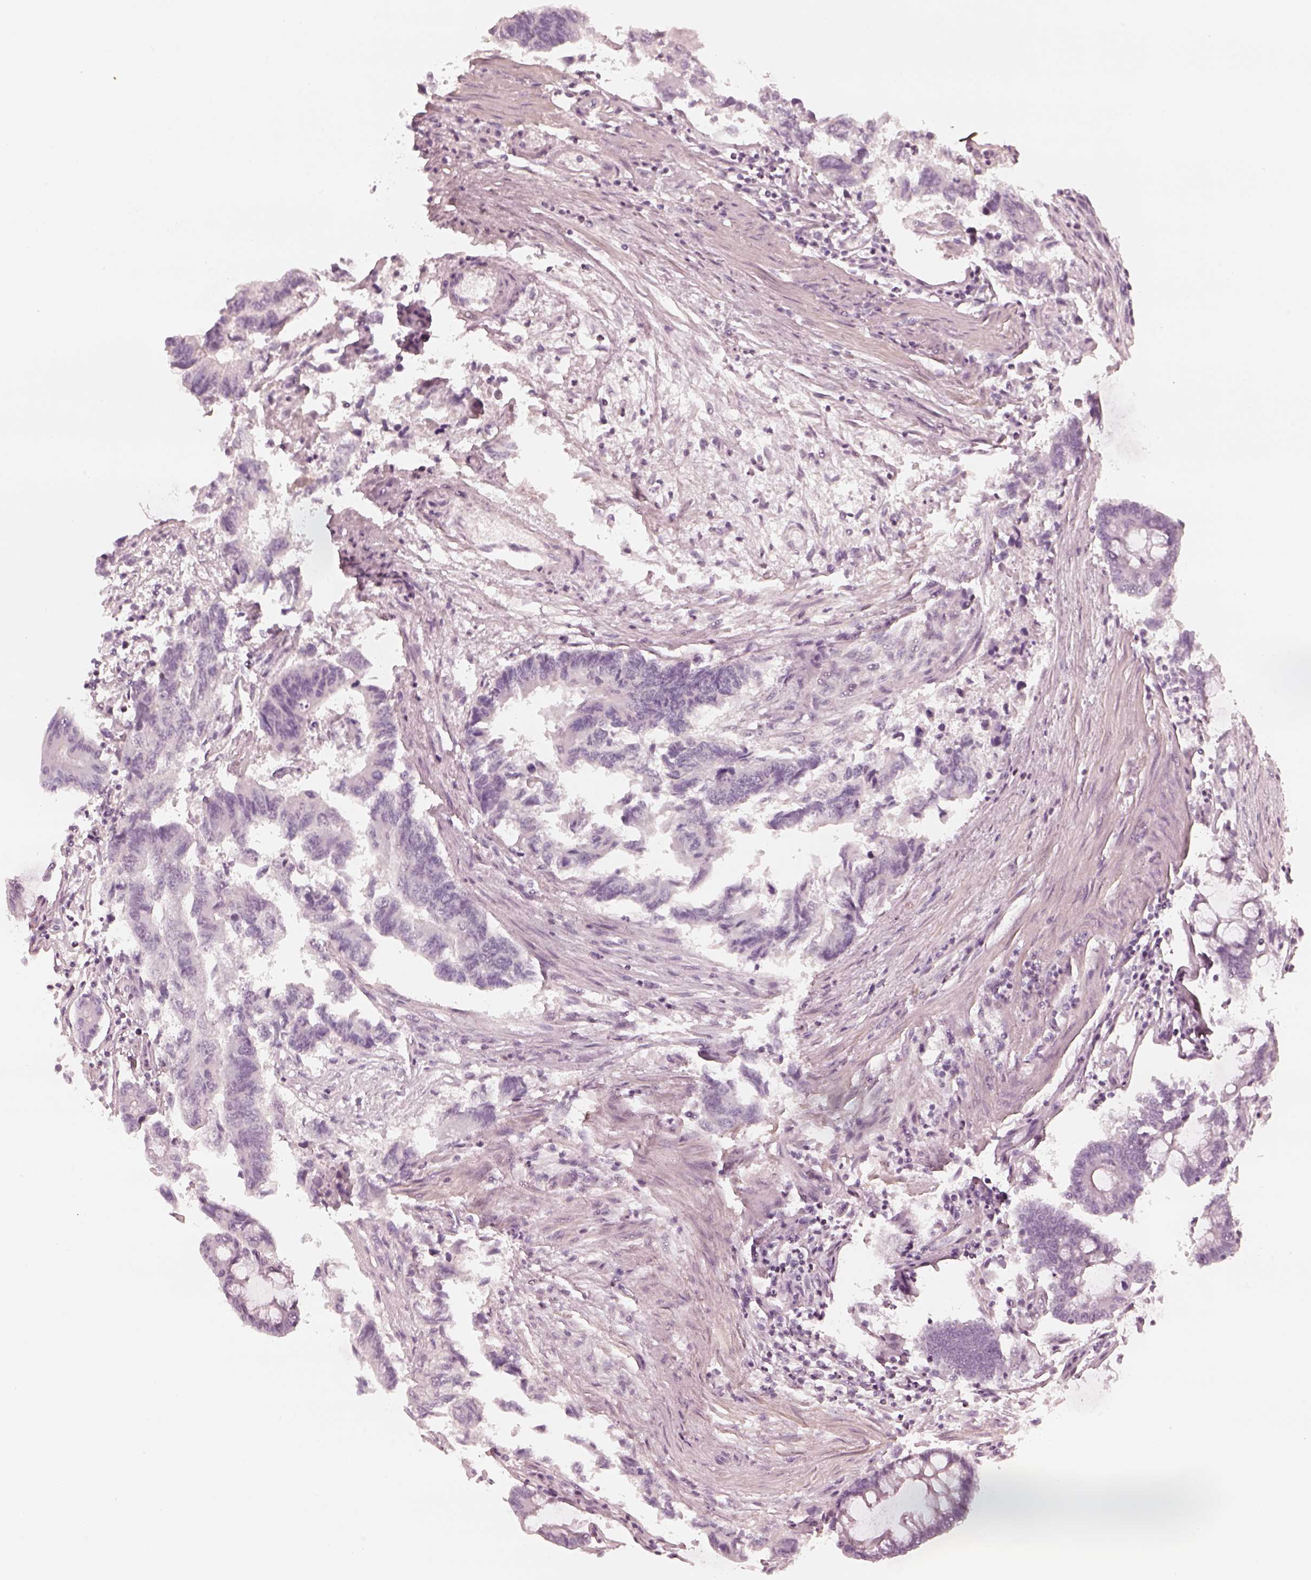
{"staining": {"intensity": "negative", "quantity": "none", "location": "none"}, "tissue": "colorectal cancer", "cell_type": "Tumor cells", "image_type": "cancer", "snomed": [{"axis": "morphology", "description": "Adenocarcinoma, NOS"}, {"axis": "topography", "description": "Colon"}], "caption": "The immunohistochemistry (IHC) photomicrograph has no significant positivity in tumor cells of colorectal cancer tissue.", "gene": "ADRB3", "patient": {"sex": "female", "age": 65}}